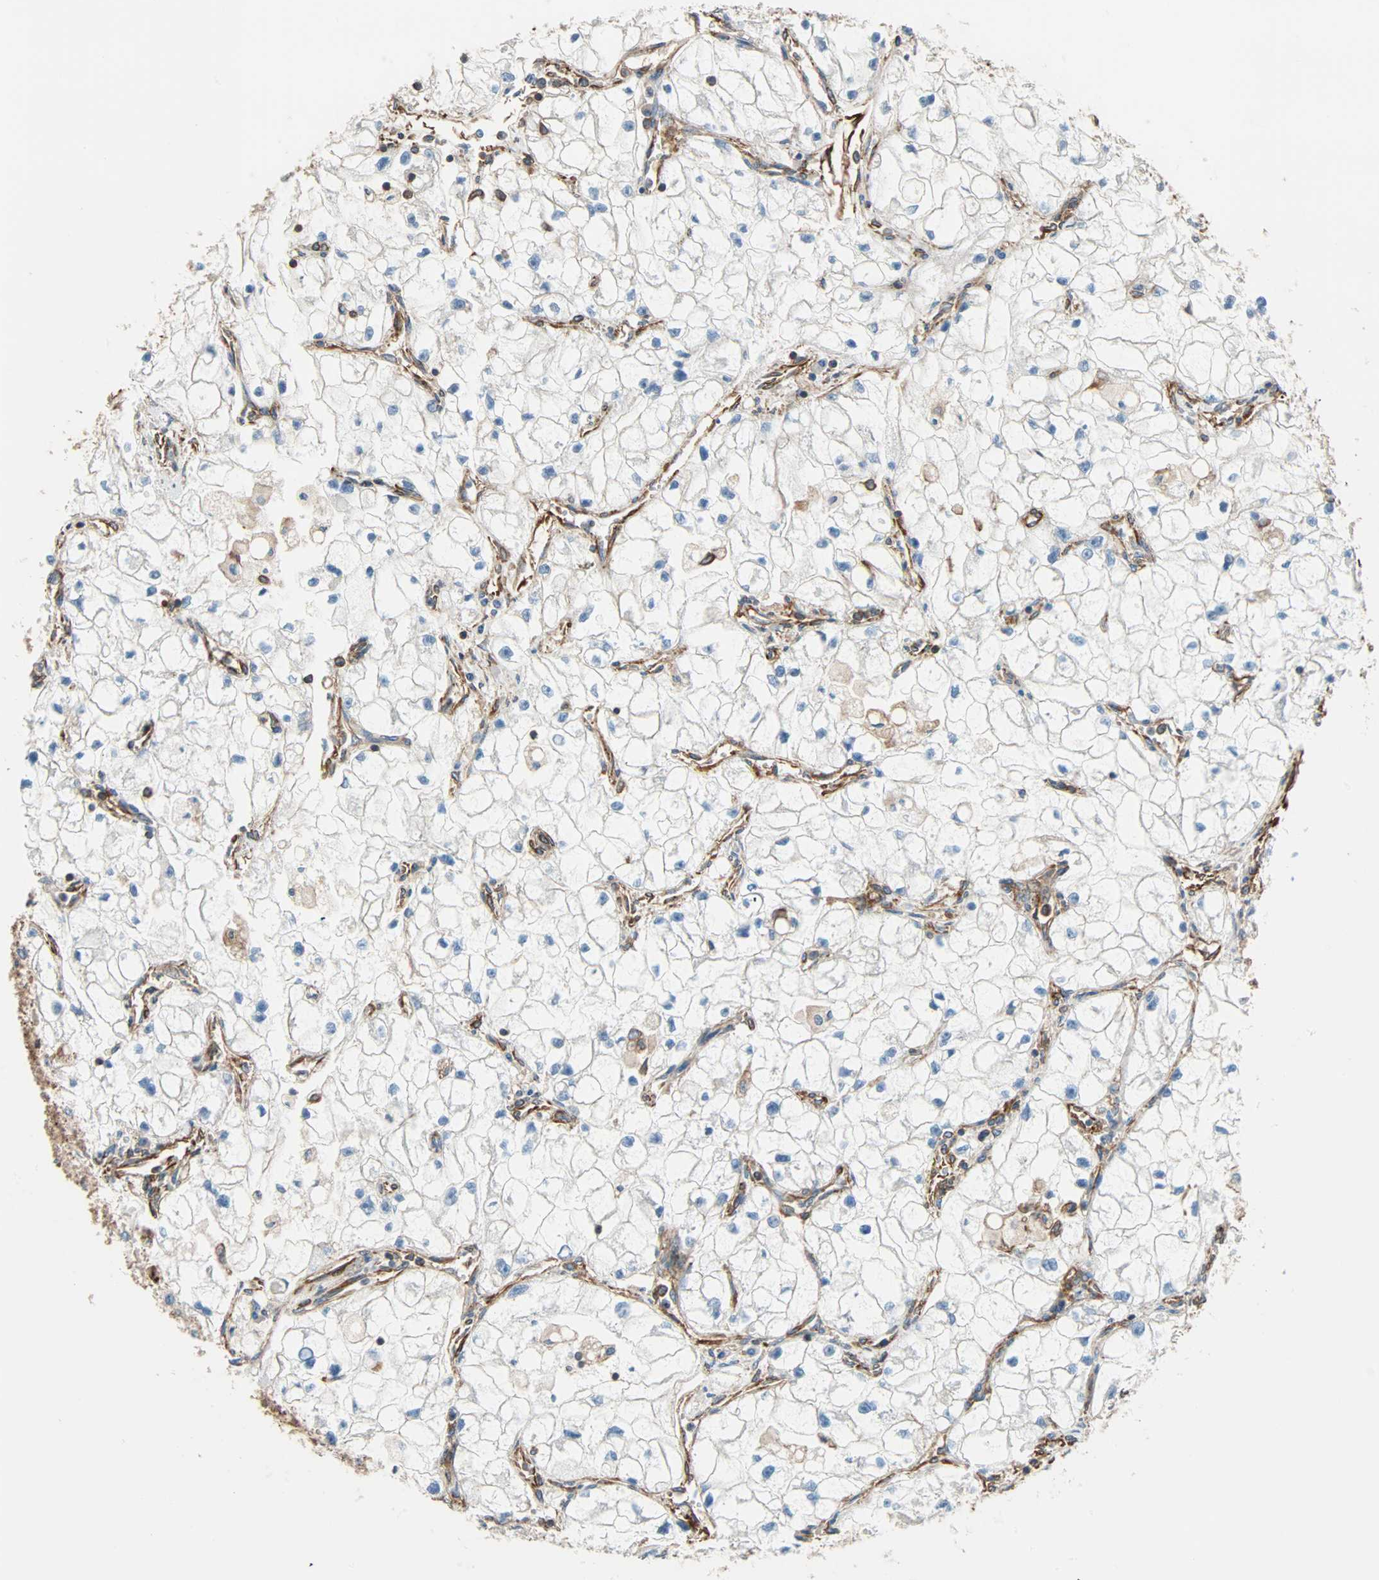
{"staining": {"intensity": "negative", "quantity": "none", "location": "none"}, "tissue": "renal cancer", "cell_type": "Tumor cells", "image_type": "cancer", "snomed": [{"axis": "morphology", "description": "Adenocarcinoma, NOS"}, {"axis": "topography", "description": "Kidney"}], "caption": "This is an immunohistochemistry (IHC) micrograph of human renal cancer. There is no positivity in tumor cells.", "gene": "GALNT10", "patient": {"sex": "female", "age": 70}}